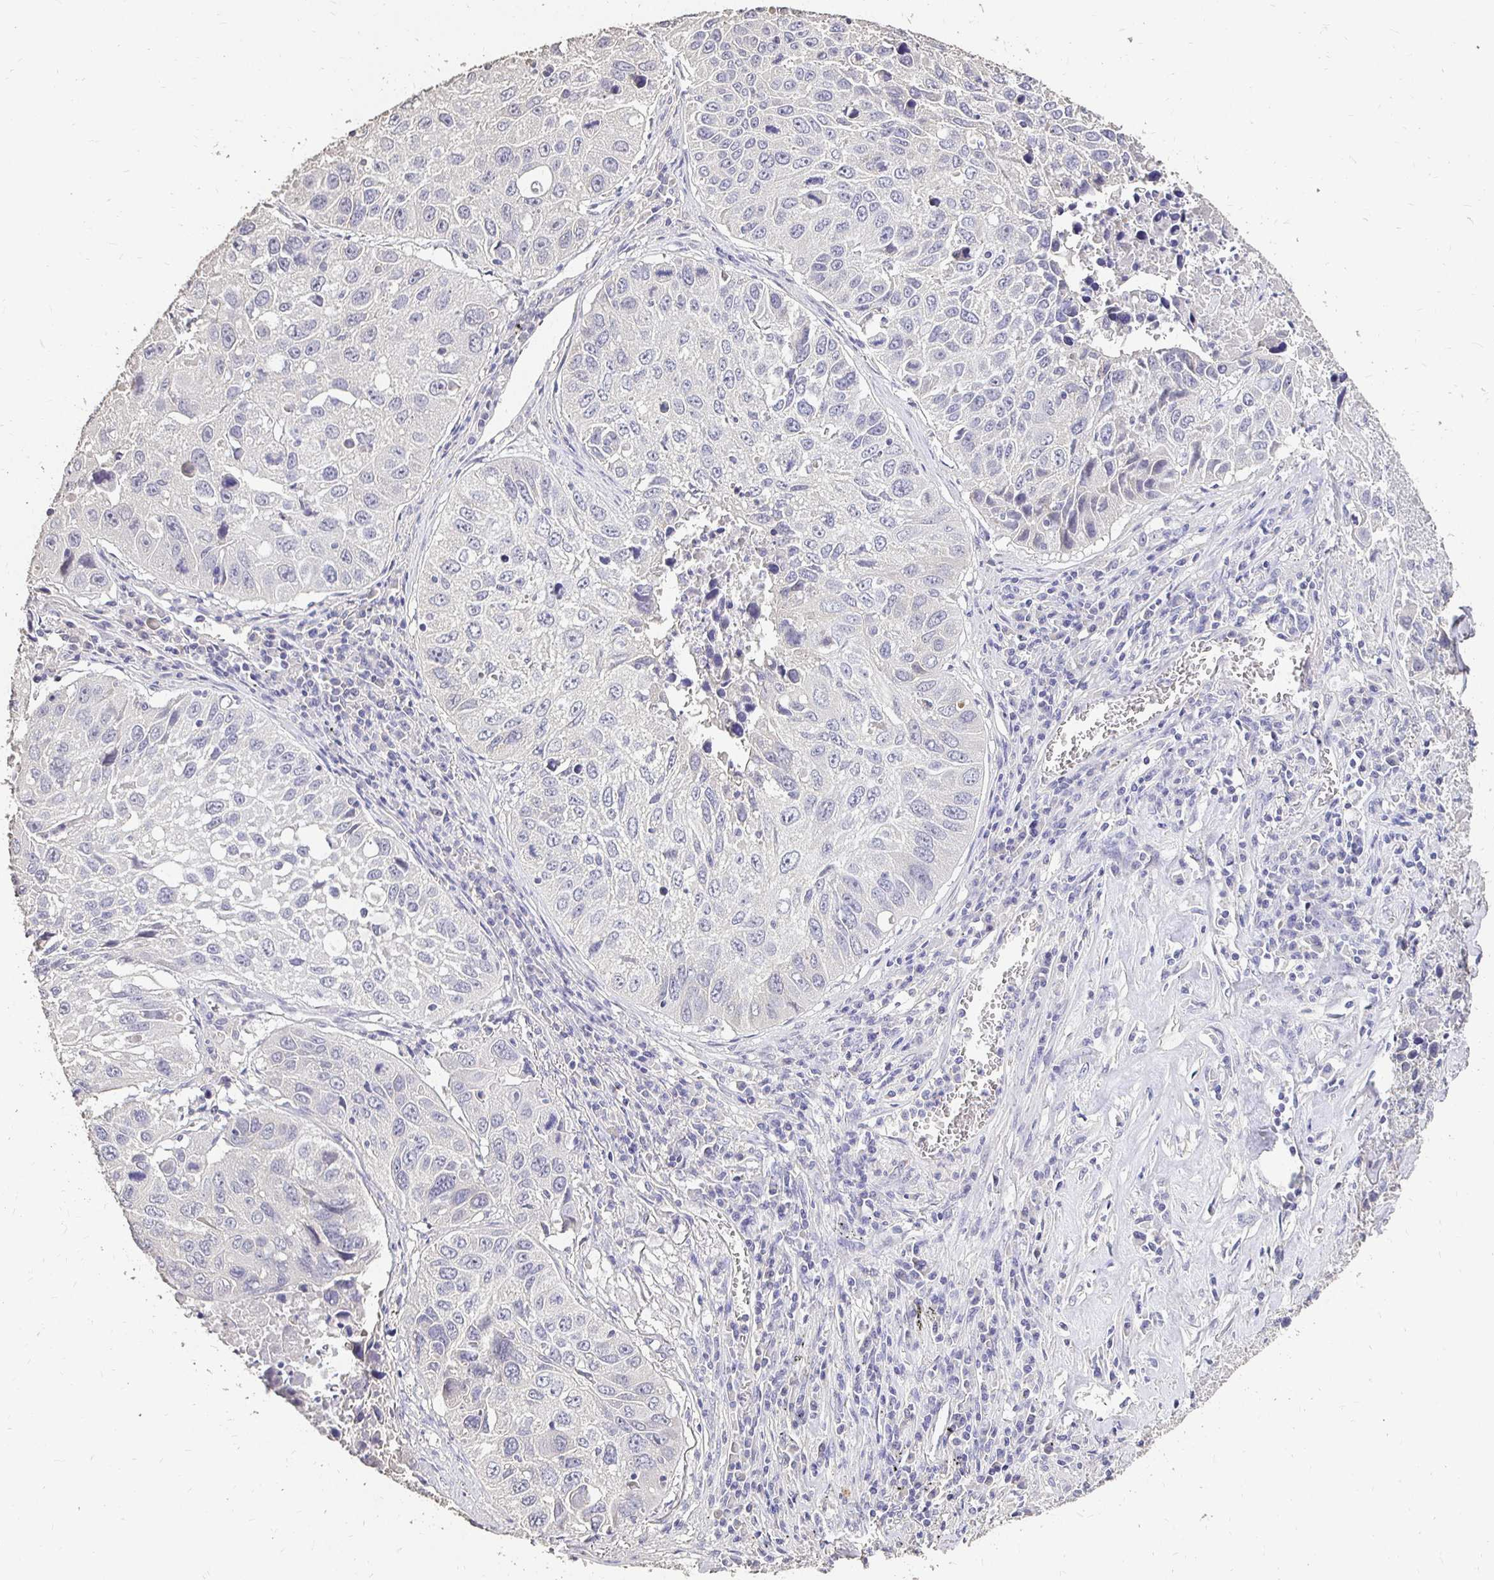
{"staining": {"intensity": "negative", "quantity": "none", "location": "none"}, "tissue": "lung cancer", "cell_type": "Tumor cells", "image_type": "cancer", "snomed": [{"axis": "morphology", "description": "Squamous cell carcinoma, NOS"}, {"axis": "topography", "description": "Lung"}], "caption": "Tumor cells show no significant protein expression in squamous cell carcinoma (lung).", "gene": "UGT1A6", "patient": {"sex": "female", "age": 61}}